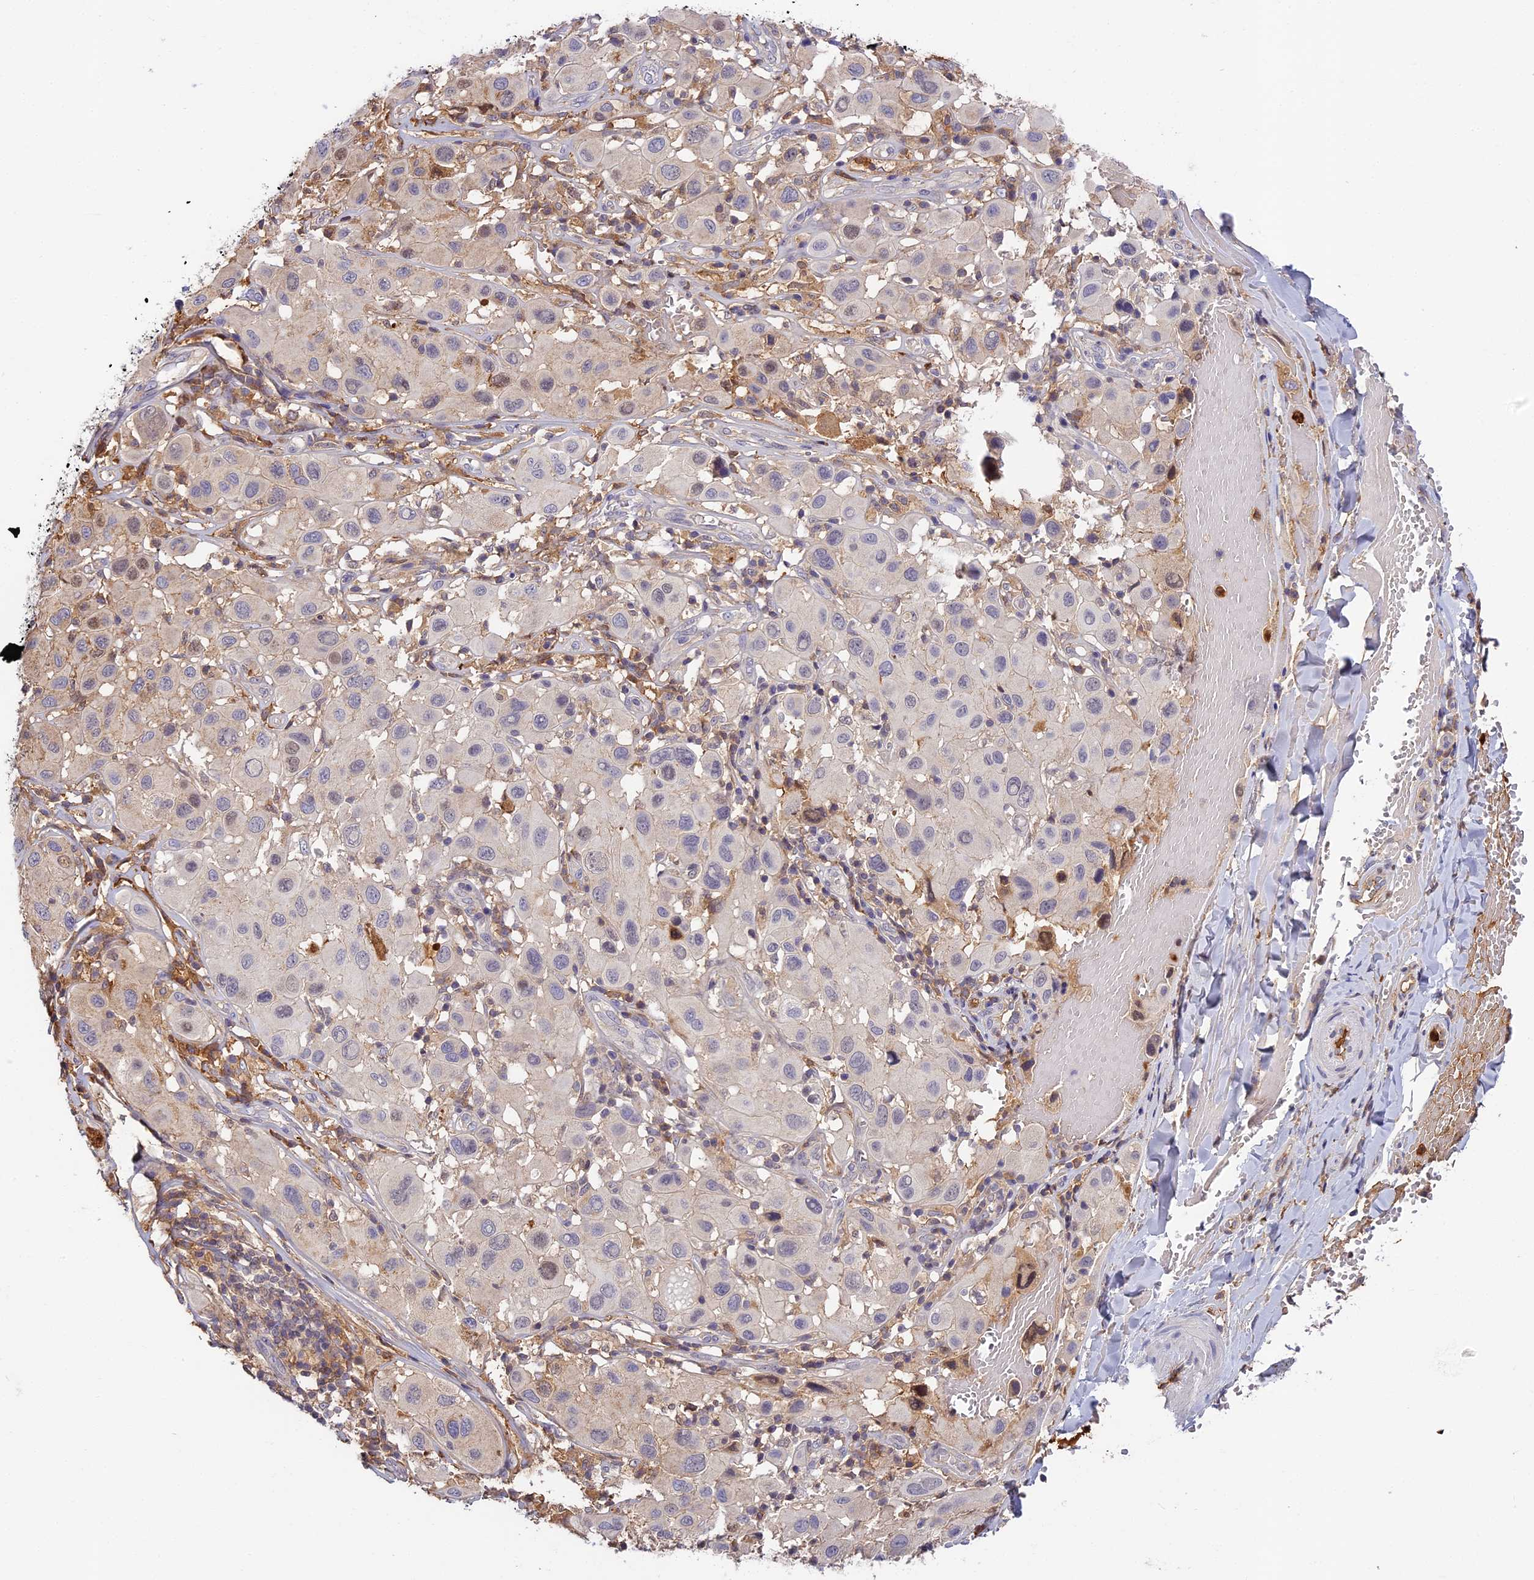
{"staining": {"intensity": "weak", "quantity": "<25%", "location": "cytoplasmic/membranous"}, "tissue": "melanoma", "cell_type": "Tumor cells", "image_type": "cancer", "snomed": [{"axis": "morphology", "description": "Malignant melanoma, Metastatic site"}, {"axis": "topography", "description": "Skin"}], "caption": "Immunohistochemistry (IHC) of malignant melanoma (metastatic site) shows no staining in tumor cells.", "gene": "ADGRD1", "patient": {"sex": "male", "age": 41}}